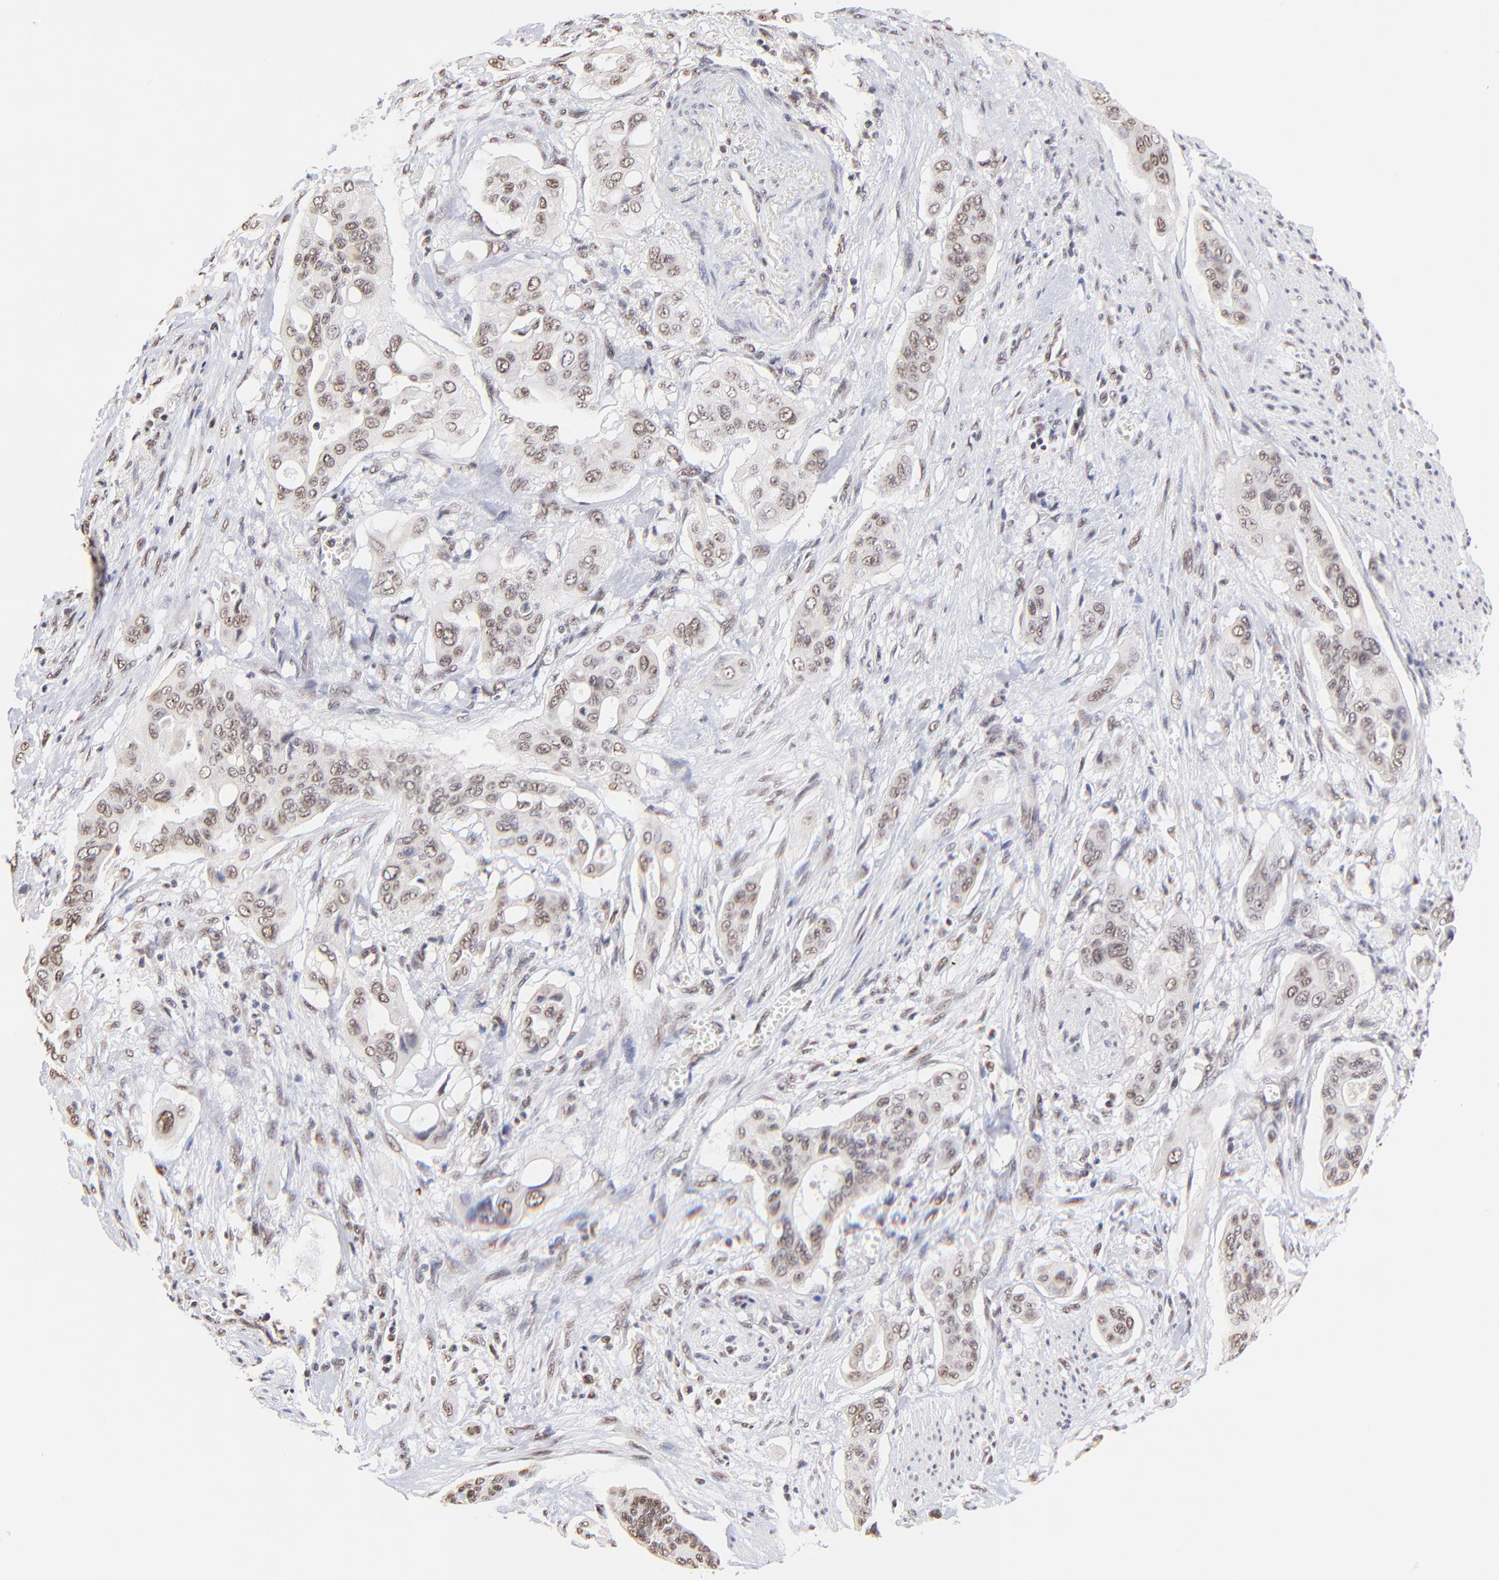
{"staining": {"intensity": "weak", "quantity": ">75%", "location": "nuclear"}, "tissue": "pancreatic cancer", "cell_type": "Tumor cells", "image_type": "cancer", "snomed": [{"axis": "morphology", "description": "Adenocarcinoma, NOS"}, {"axis": "topography", "description": "Pancreas"}], "caption": "High-power microscopy captured an immunohistochemistry micrograph of adenocarcinoma (pancreatic), revealing weak nuclear expression in about >75% of tumor cells. Ihc stains the protein of interest in brown and the nuclei are stained blue.", "gene": "ZNF670", "patient": {"sex": "male", "age": 77}}